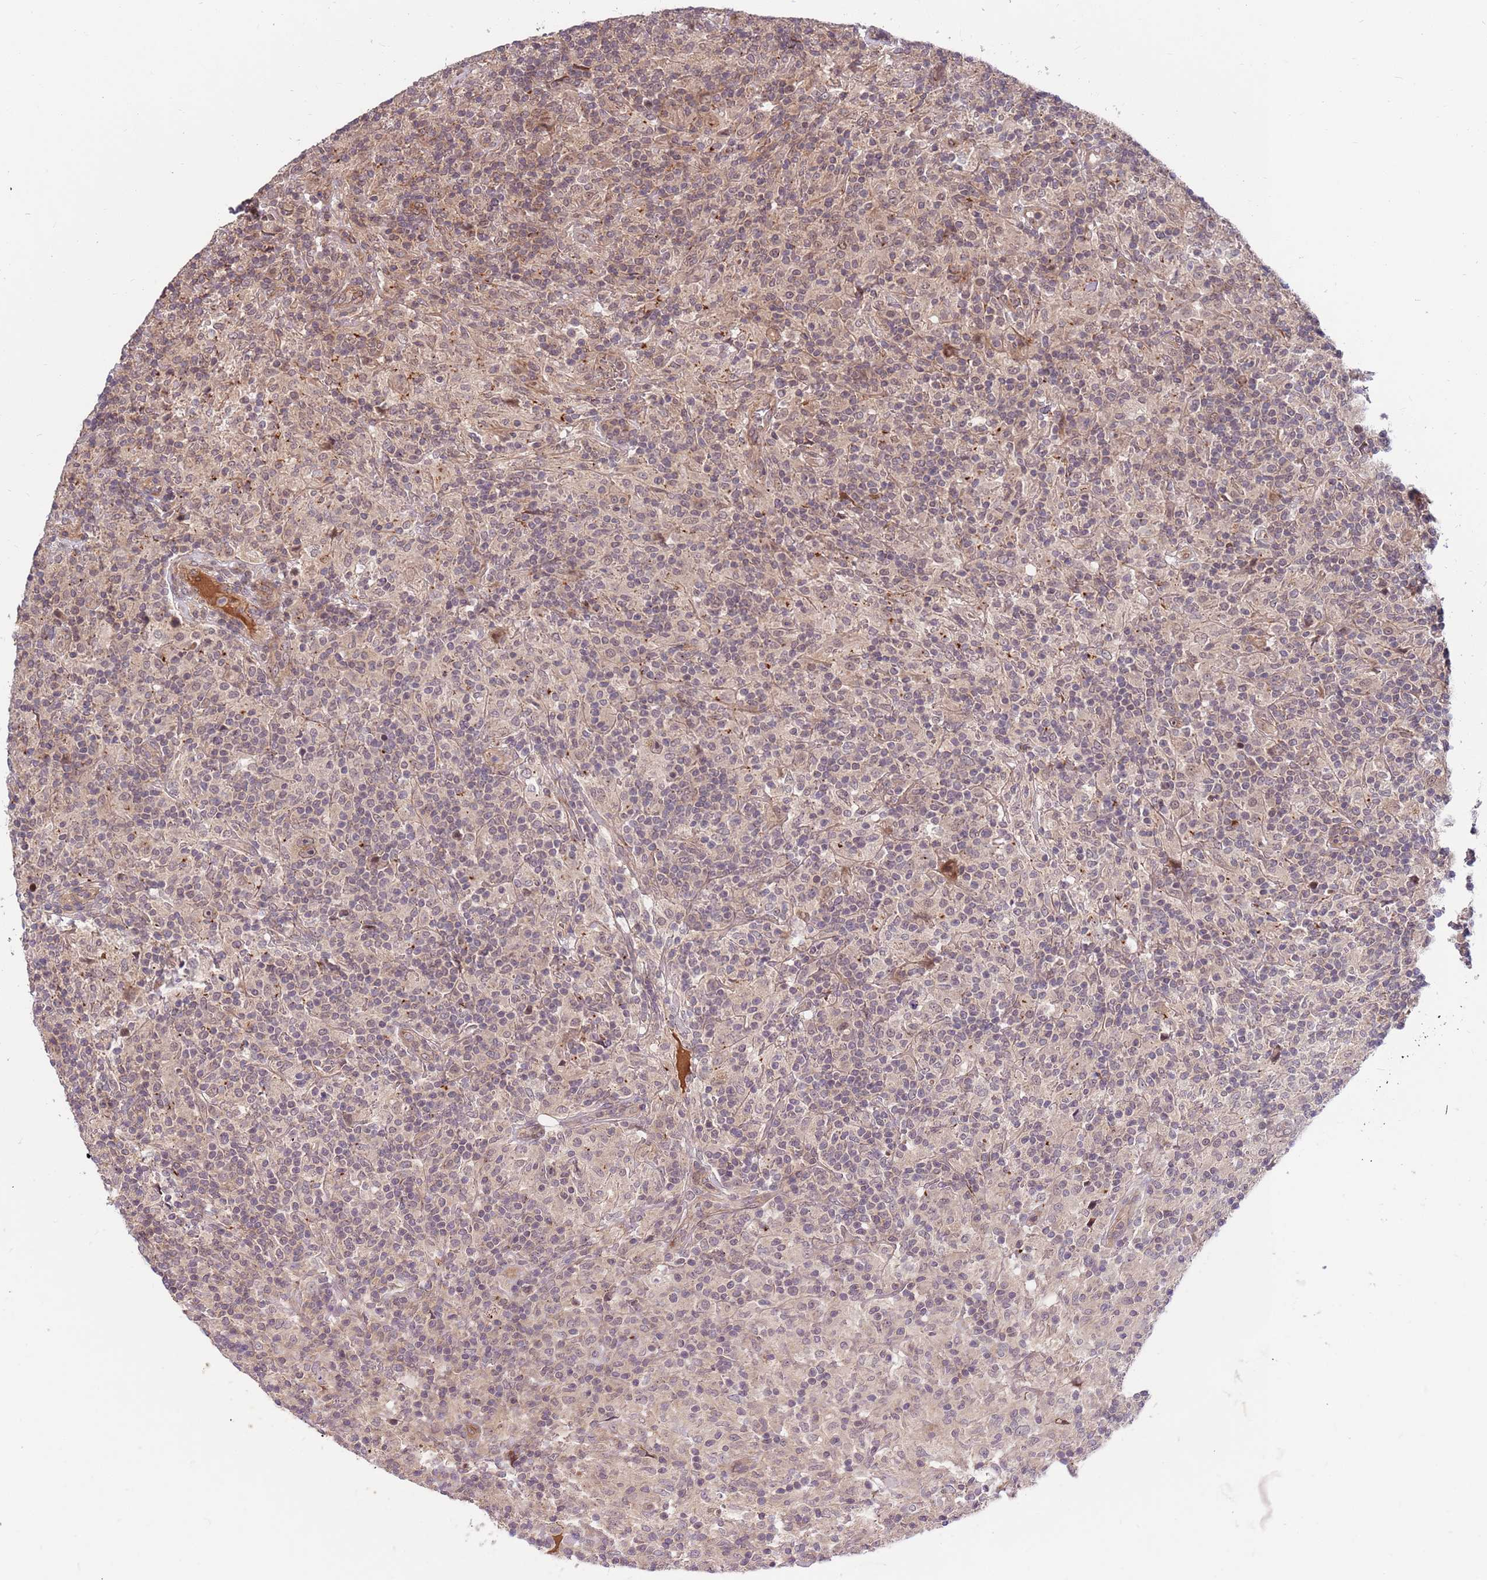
{"staining": {"intensity": "weak", "quantity": "25%-75%", "location": "cytoplasmic/membranous,nuclear"}, "tissue": "lymphoma", "cell_type": "Tumor cells", "image_type": "cancer", "snomed": [{"axis": "morphology", "description": "Hodgkin's disease, NOS"}, {"axis": "topography", "description": "Lymph node"}], "caption": "This is a photomicrograph of IHC staining of Hodgkin's disease, which shows weak expression in the cytoplasmic/membranous and nuclear of tumor cells.", "gene": "HAUS3", "patient": {"sex": "male", "age": 70}}